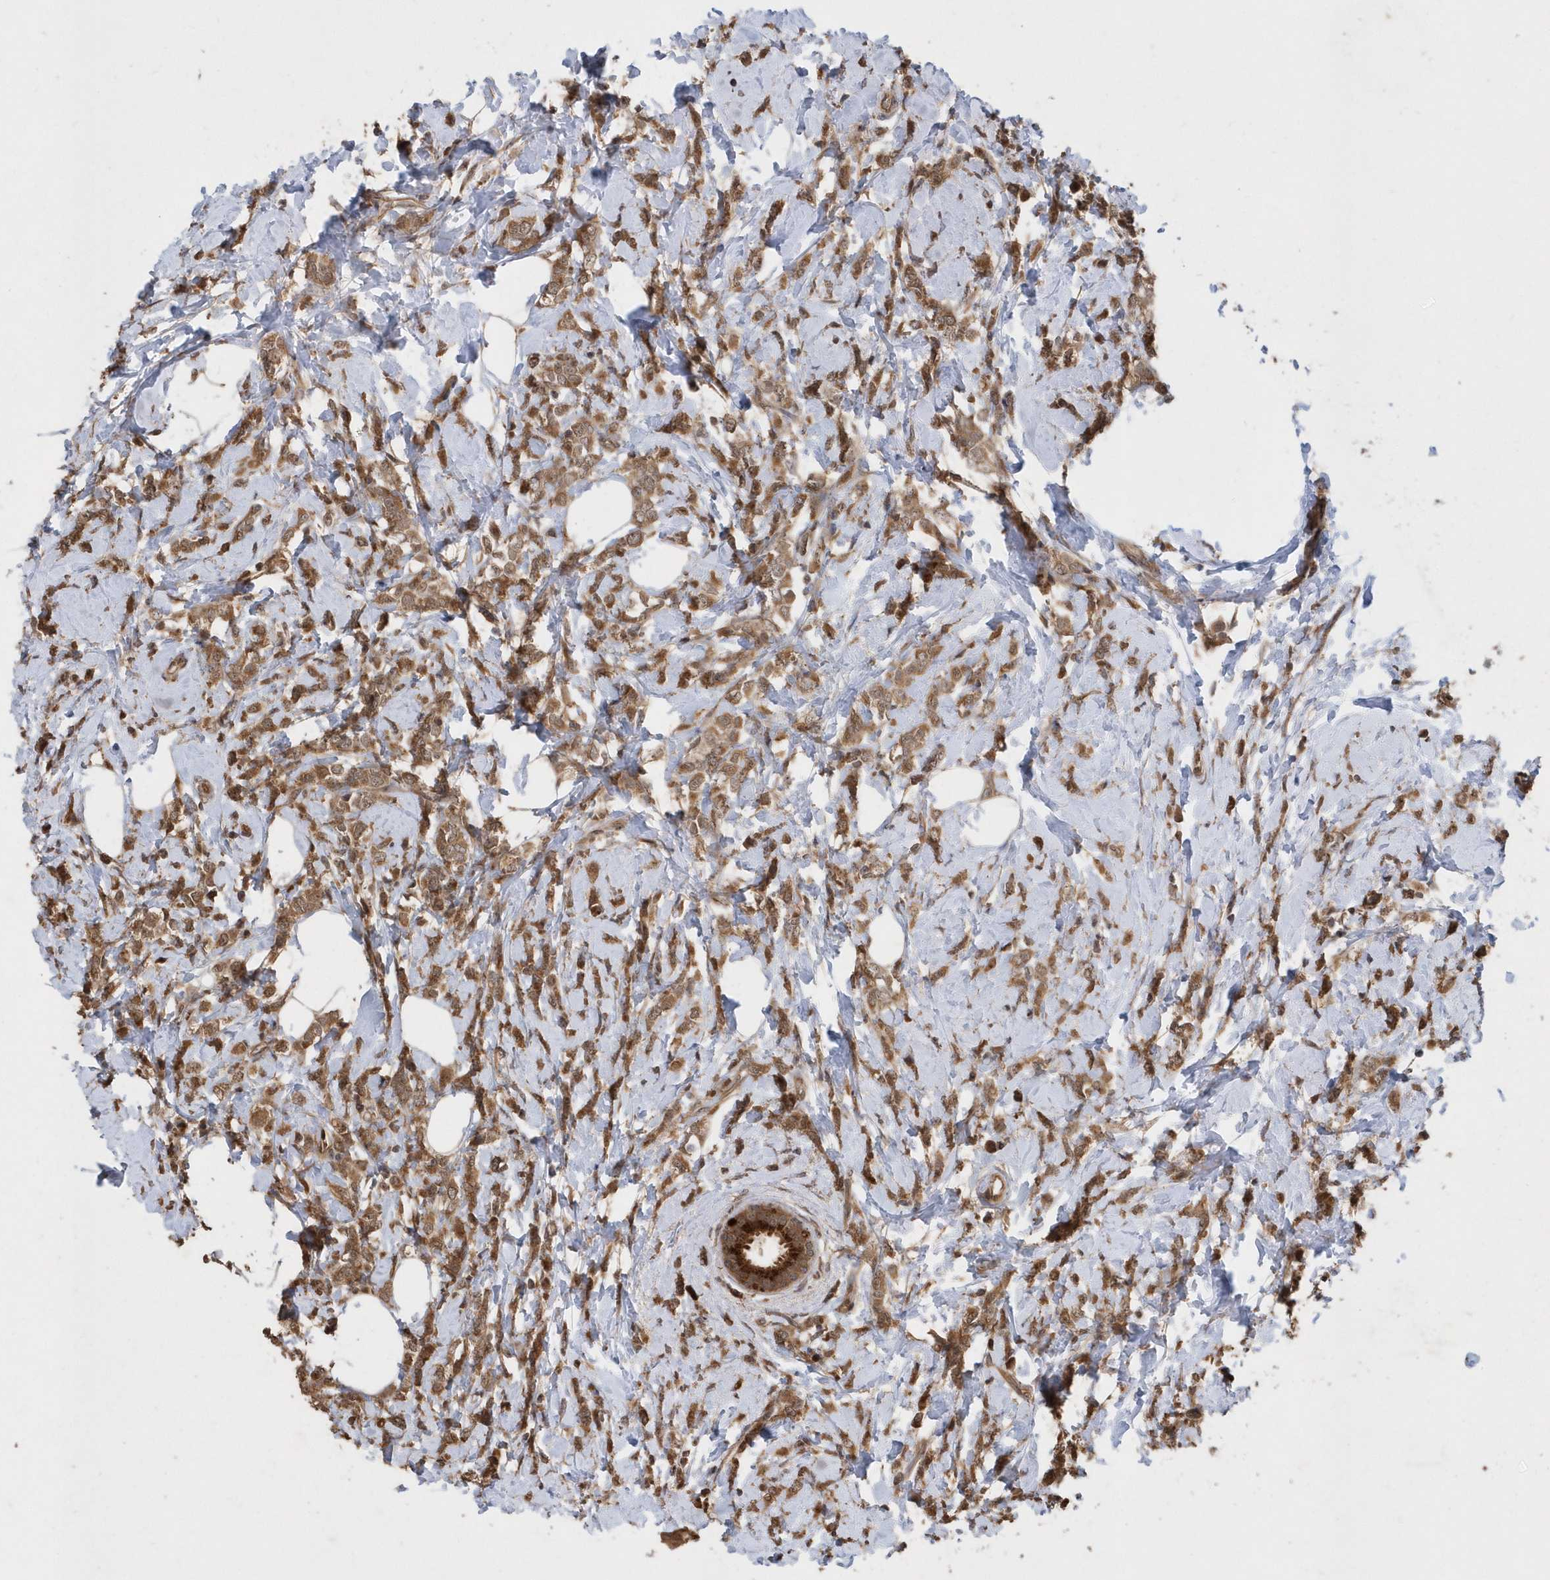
{"staining": {"intensity": "moderate", "quantity": ">75%", "location": "cytoplasmic/membranous"}, "tissue": "breast cancer", "cell_type": "Tumor cells", "image_type": "cancer", "snomed": [{"axis": "morphology", "description": "Lobular carcinoma"}, {"axis": "topography", "description": "Breast"}], "caption": "An immunohistochemistry (IHC) micrograph of tumor tissue is shown. Protein staining in brown labels moderate cytoplasmic/membranous positivity in breast cancer (lobular carcinoma) within tumor cells.", "gene": "WASHC5", "patient": {"sex": "female", "age": 47}}